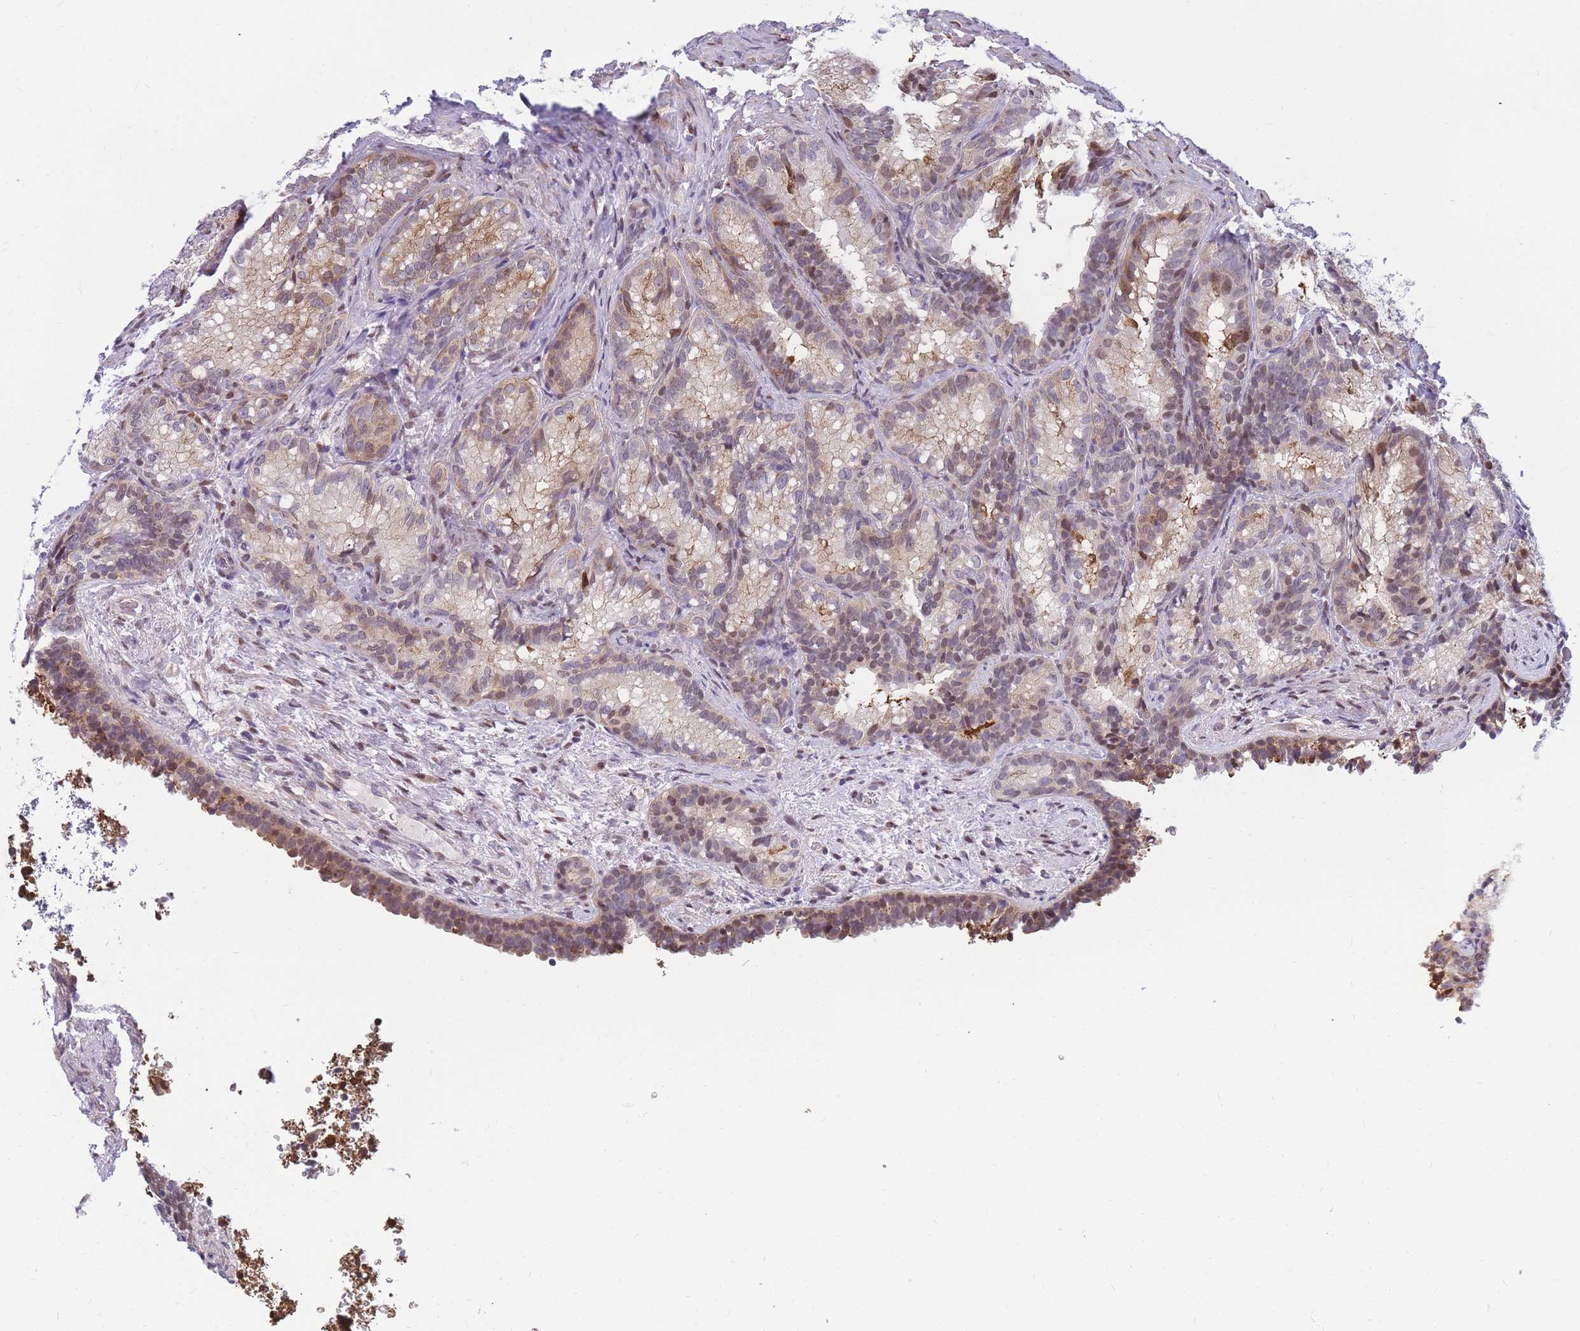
{"staining": {"intensity": "moderate", "quantity": "25%-75%", "location": "cytoplasmic/membranous,nuclear"}, "tissue": "seminal vesicle", "cell_type": "Glandular cells", "image_type": "normal", "snomed": [{"axis": "morphology", "description": "Normal tissue, NOS"}, {"axis": "topography", "description": "Seminal veicle"}], "caption": "Glandular cells exhibit medium levels of moderate cytoplasmic/membranous,nuclear expression in approximately 25%-75% of cells in unremarkable human seminal vesicle. Ihc stains the protein of interest in brown and the nuclei are stained blue.", "gene": "CRACD", "patient": {"sex": "male", "age": 58}}